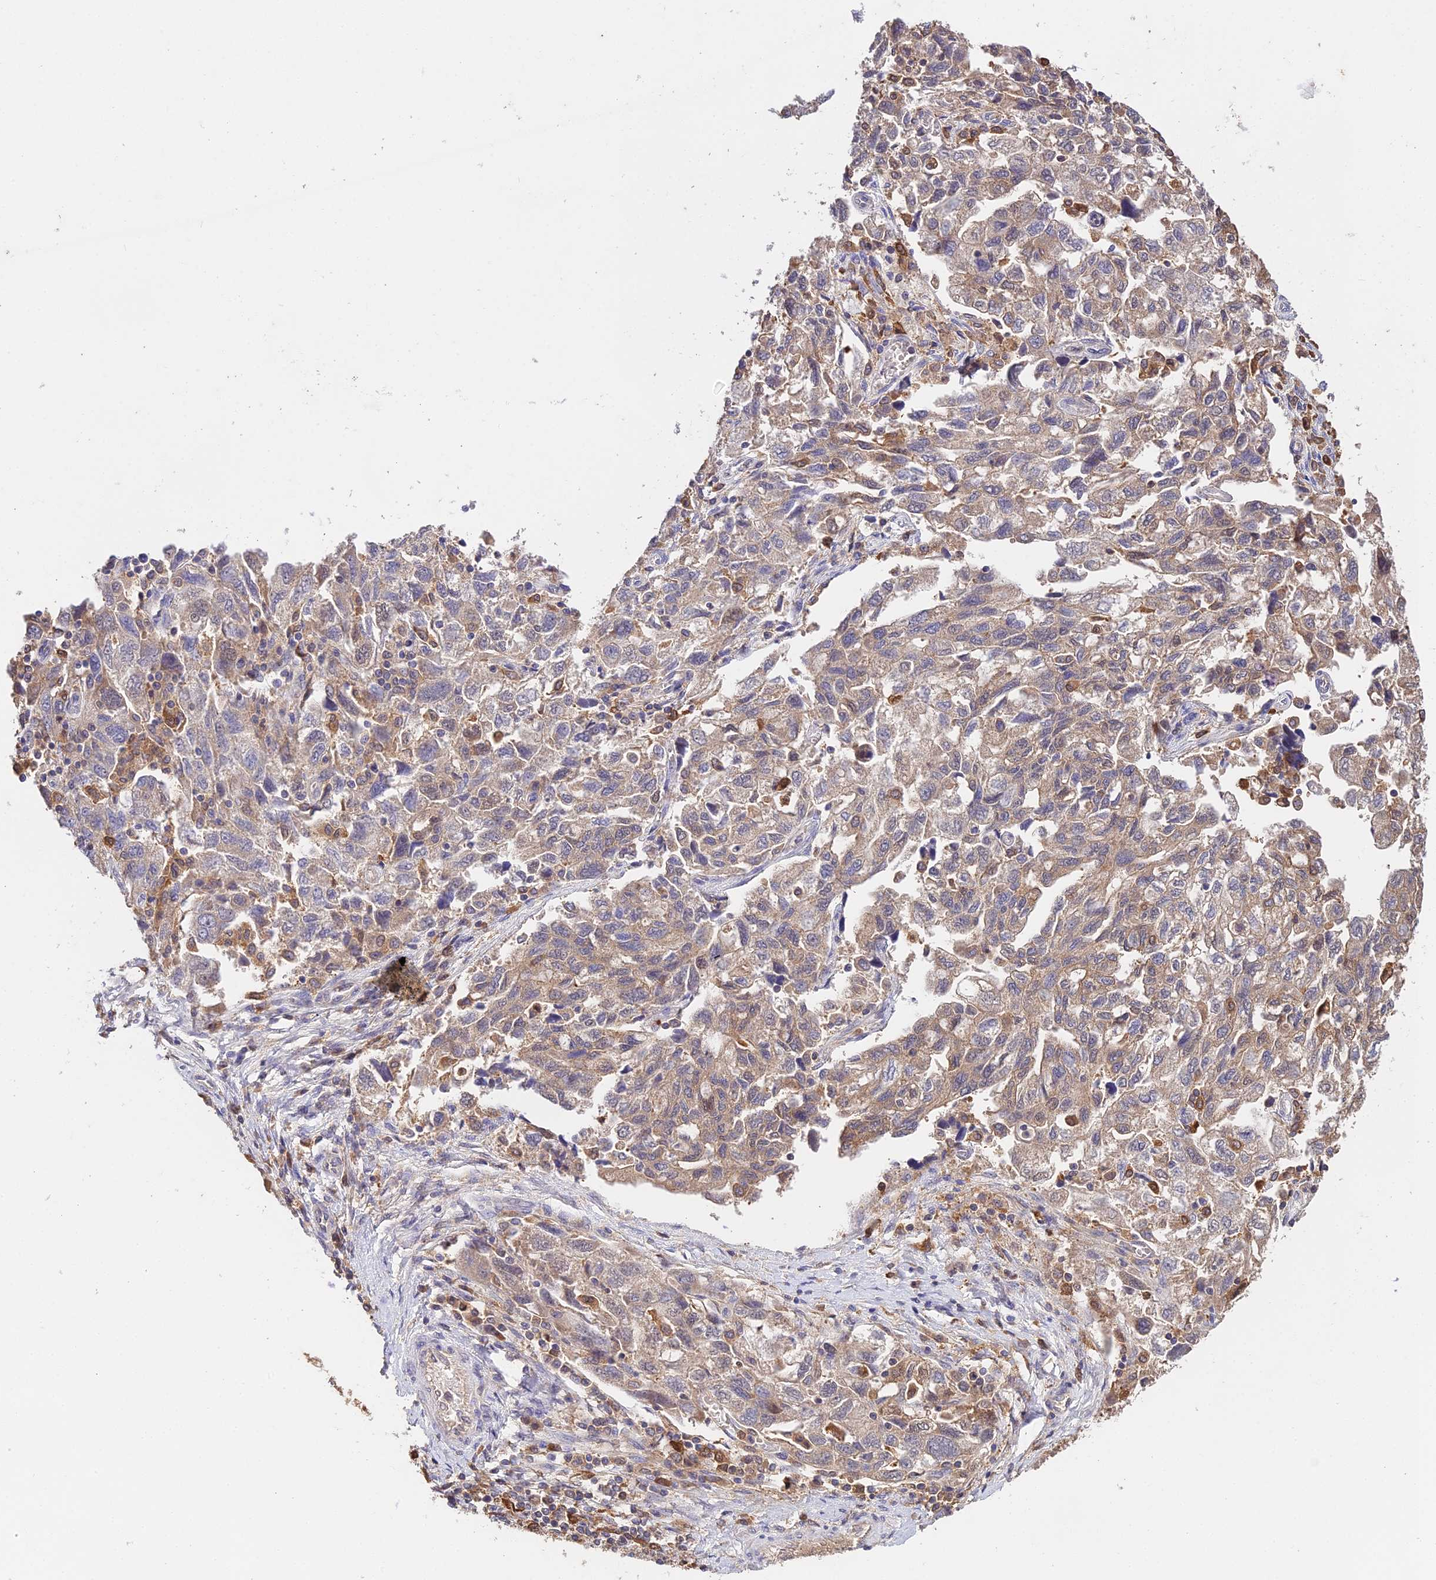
{"staining": {"intensity": "moderate", "quantity": "25%-75%", "location": "cytoplasmic/membranous"}, "tissue": "ovarian cancer", "cell_type": "Tumor cells", "image_type": "cancer", "snomed": [{"axis": "morphology", "description": "Carcinoma, NOS"}, {"axis": "morphology", "description": "Cystadenocarcinoma, serous, NOS"}, {"axis": "topography", "description": "Ovary"}], "caption": "High-power microscopy captured an immunohistochemistry (IHC) photomicrograph of ovarian cancer, revealing moderate cytoplasmic/membranous staining in approximately 25%-75% of tumor cells. (Stains: DAB in brown, nuclei in blue, Microscopy: brightfield microscopy at high magnification).", "gene": "FBP1", "patient": {"sex": "female", "age": 69}}